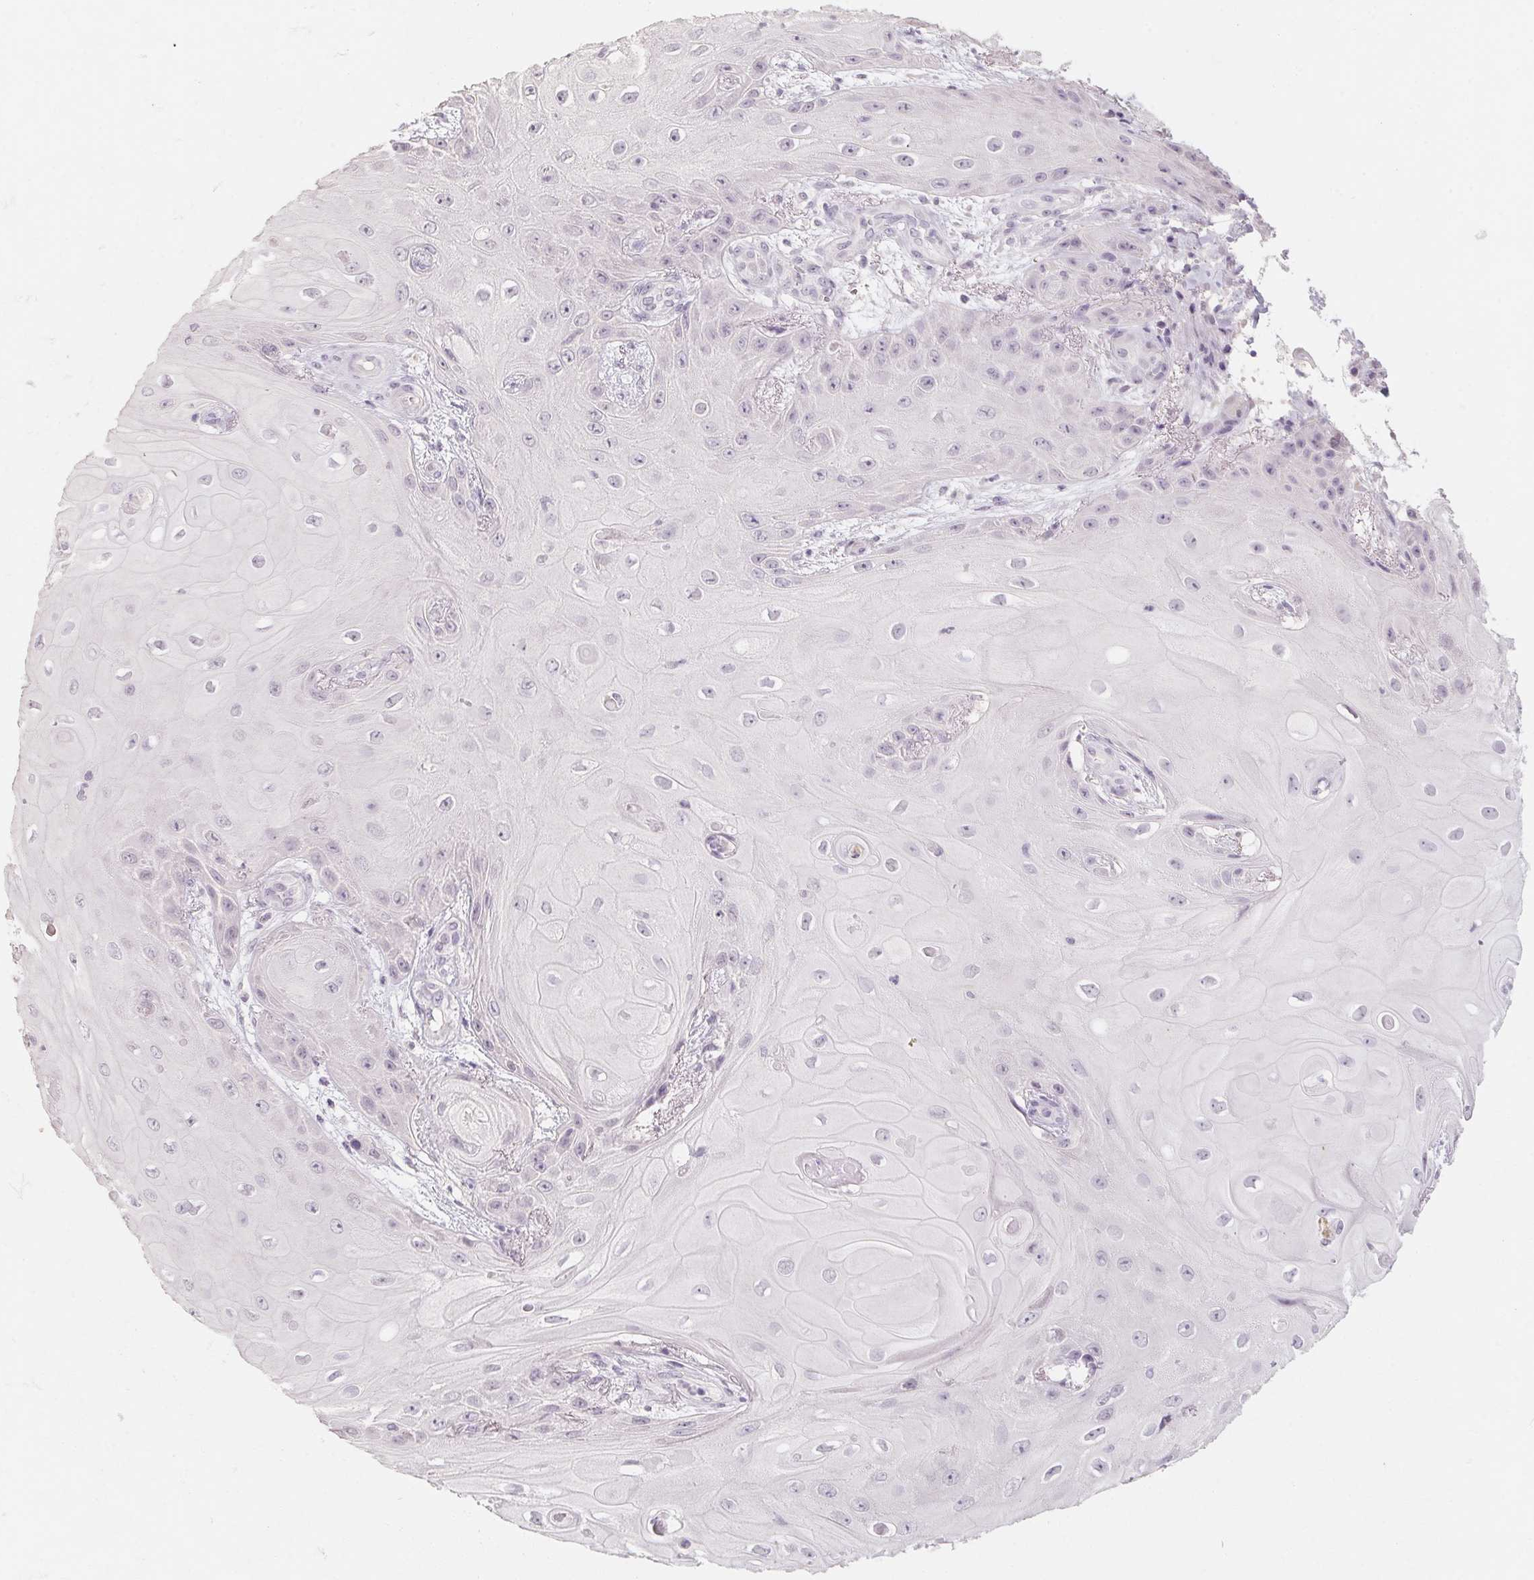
{"staining": {"intensity": "negative", "quantity": "none", "location": "none"}, "tissue": "skin cancer", "cell_type": "Tumor cells", "image_type": "cancer", "snomed": [{"axis": "morphology", "description": "Squamous cell carcinoma, NOS"}, {"axis": "topography", "description": "Skin"}], "caption": "Immunohistochemistry (IHC) image of human skin cancer stained for a protein (brown), which displays no staining in tumor cells.", "gene": "CAPZA3", "patient": {"sex": "male", "age": 62}}